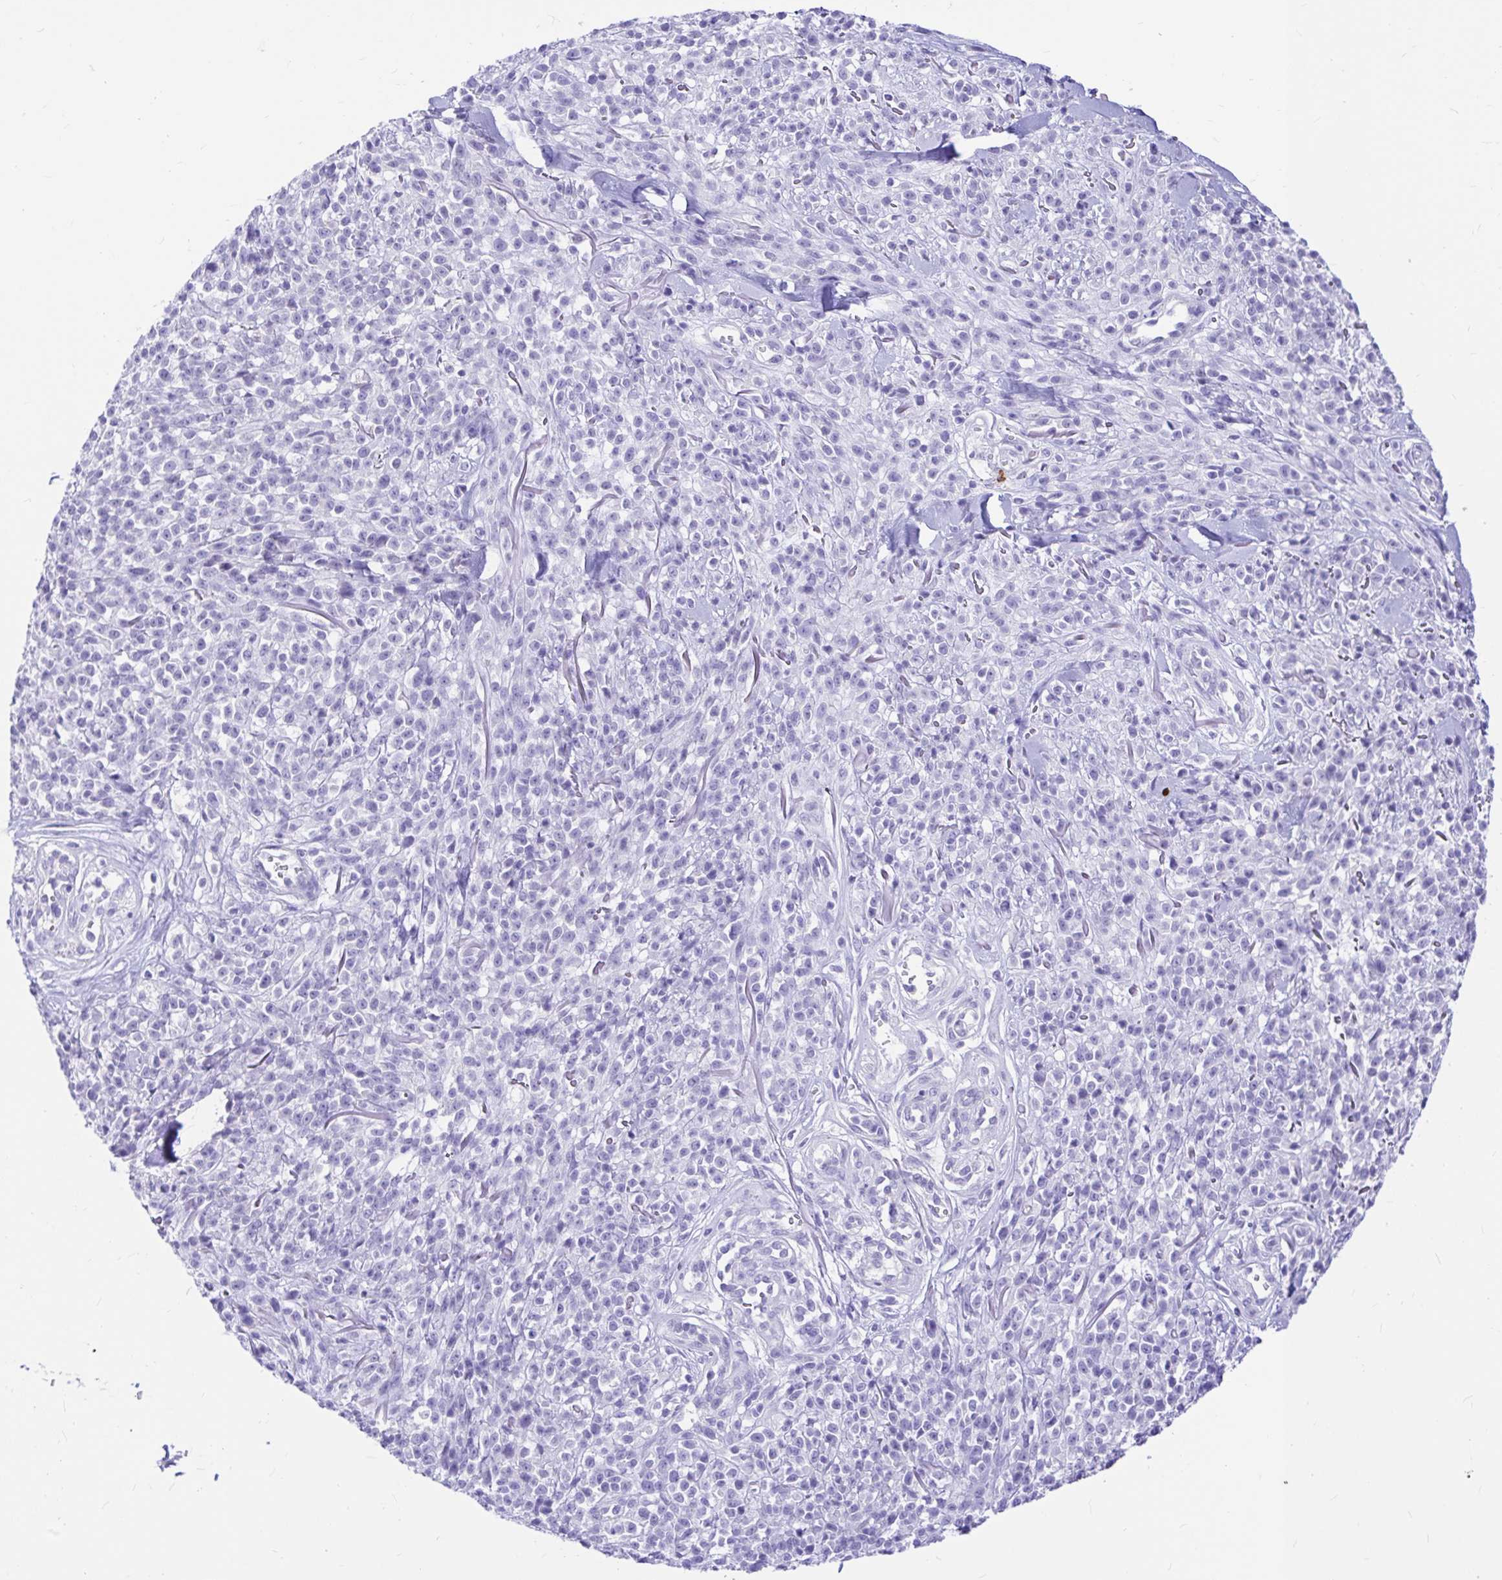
{"staining": {"intensity": "negative", "quantity": "none", "location": "none"}, "tissue": "melanoma", "cell_type": "Tumor cells", "image_type": "cancer", "snomed": [{"axis": "morphology", "description": "Malignant melanoma, NOS"}, {"axis": "topography", "description": "Skin"}, {"axis": "topography", "description": "Skin of trunk"}], "caption": "DAB (3,3'-diaminobenzidine) immunohistochemical staining of human melanoma demonstrates no significant expression in tumor cells. Brightfield microscopy of IHC stained with DAB (brown) and hematoxylin (blue), captured at high magnification.", "gene": "CLEC1B", "patient": {"sex": "male", "age": 74}}